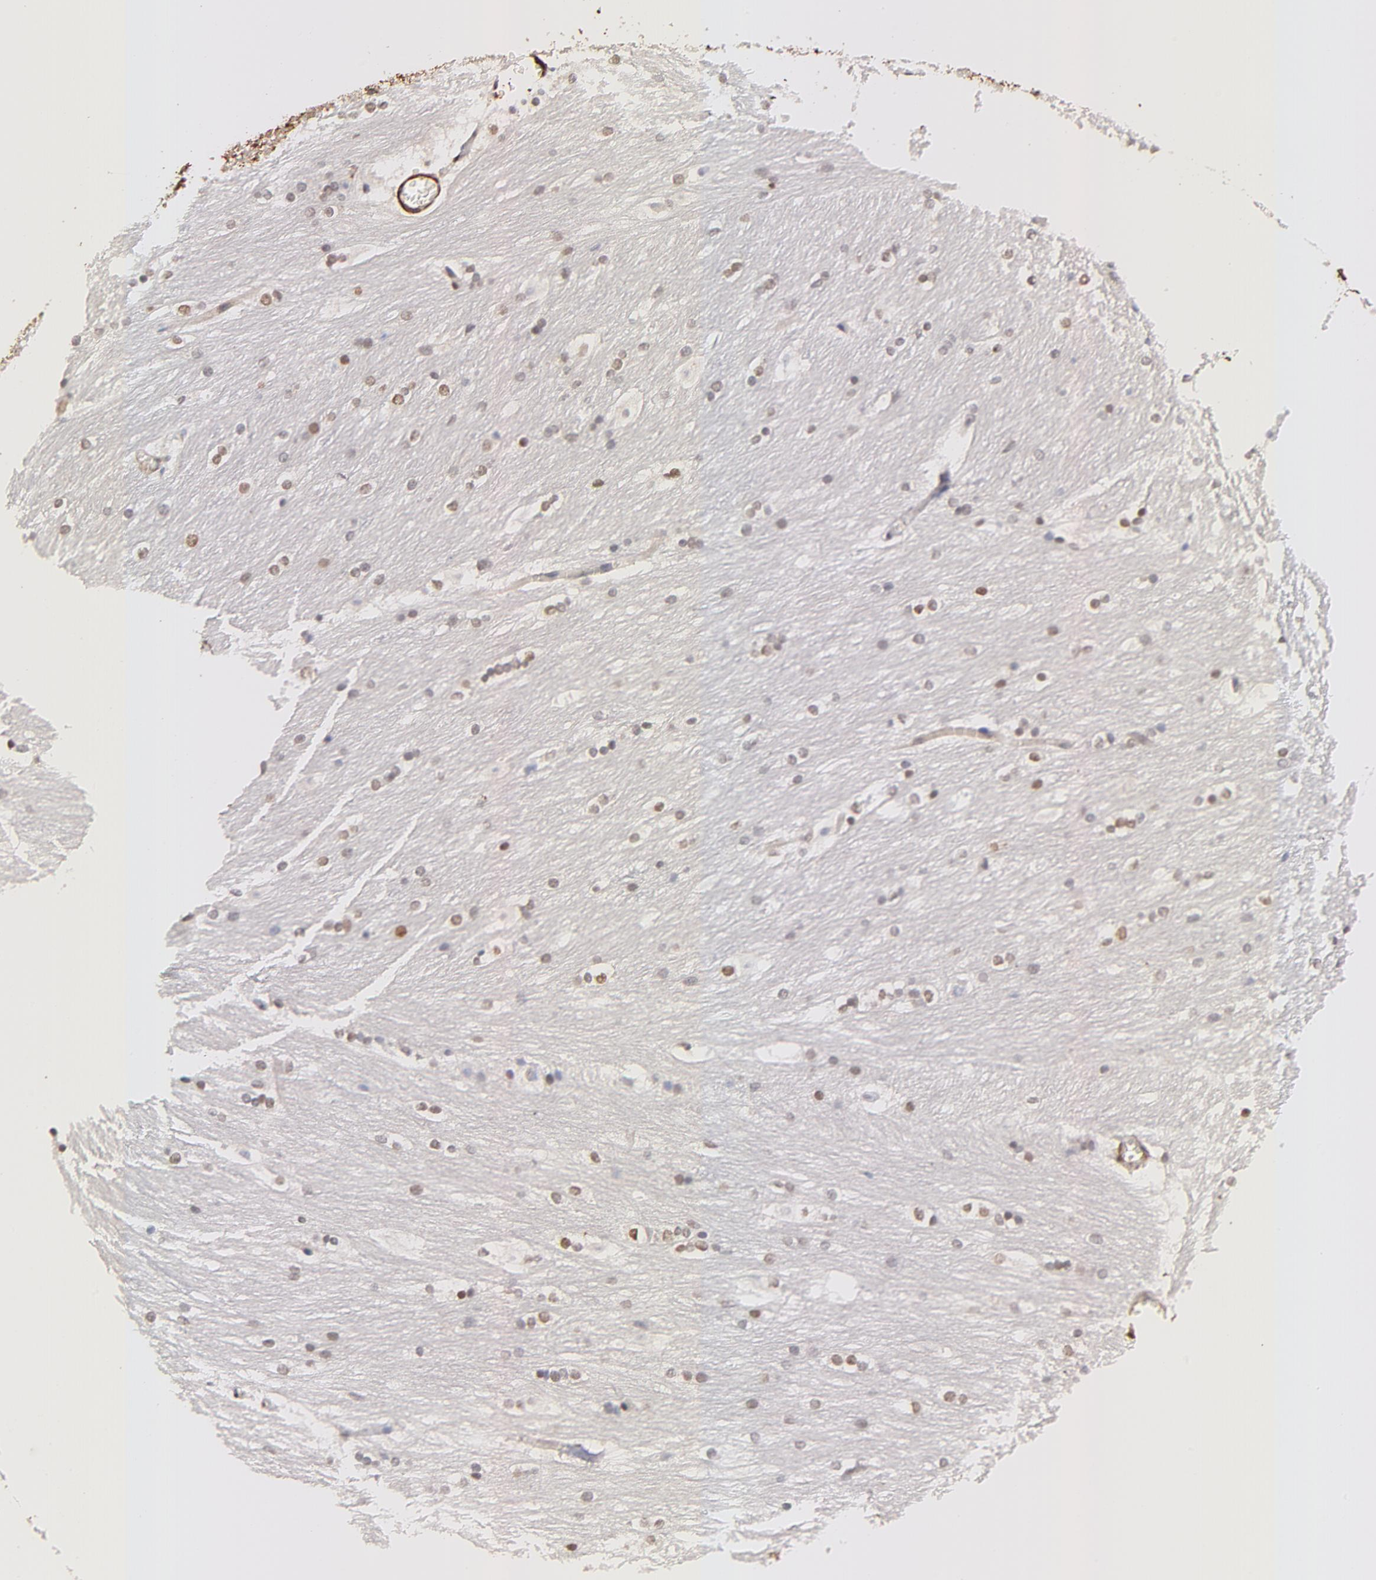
{"staining": {"intensity": "weak", "quantity": "<25%", "location": "nuclear"}, "tissue": "caudate", "cell_type": "Glial cells", "image_type": "normal", "snomed": [{"axis": "morphology", "description": "Normal tissue, NOS"}, {"axis": "topography", "description": "Lateral ventricle wall"}], "caption": "Immunohistochemistry of benign human caudate reveals no positivity in glial cells. (Brightfield microscopy of DAB (3,3'-diaminobenzidine) immunohistochemistry at high magnification).", "gene": "ZFP92", "patient": {"sex": "female", "age": 19}}